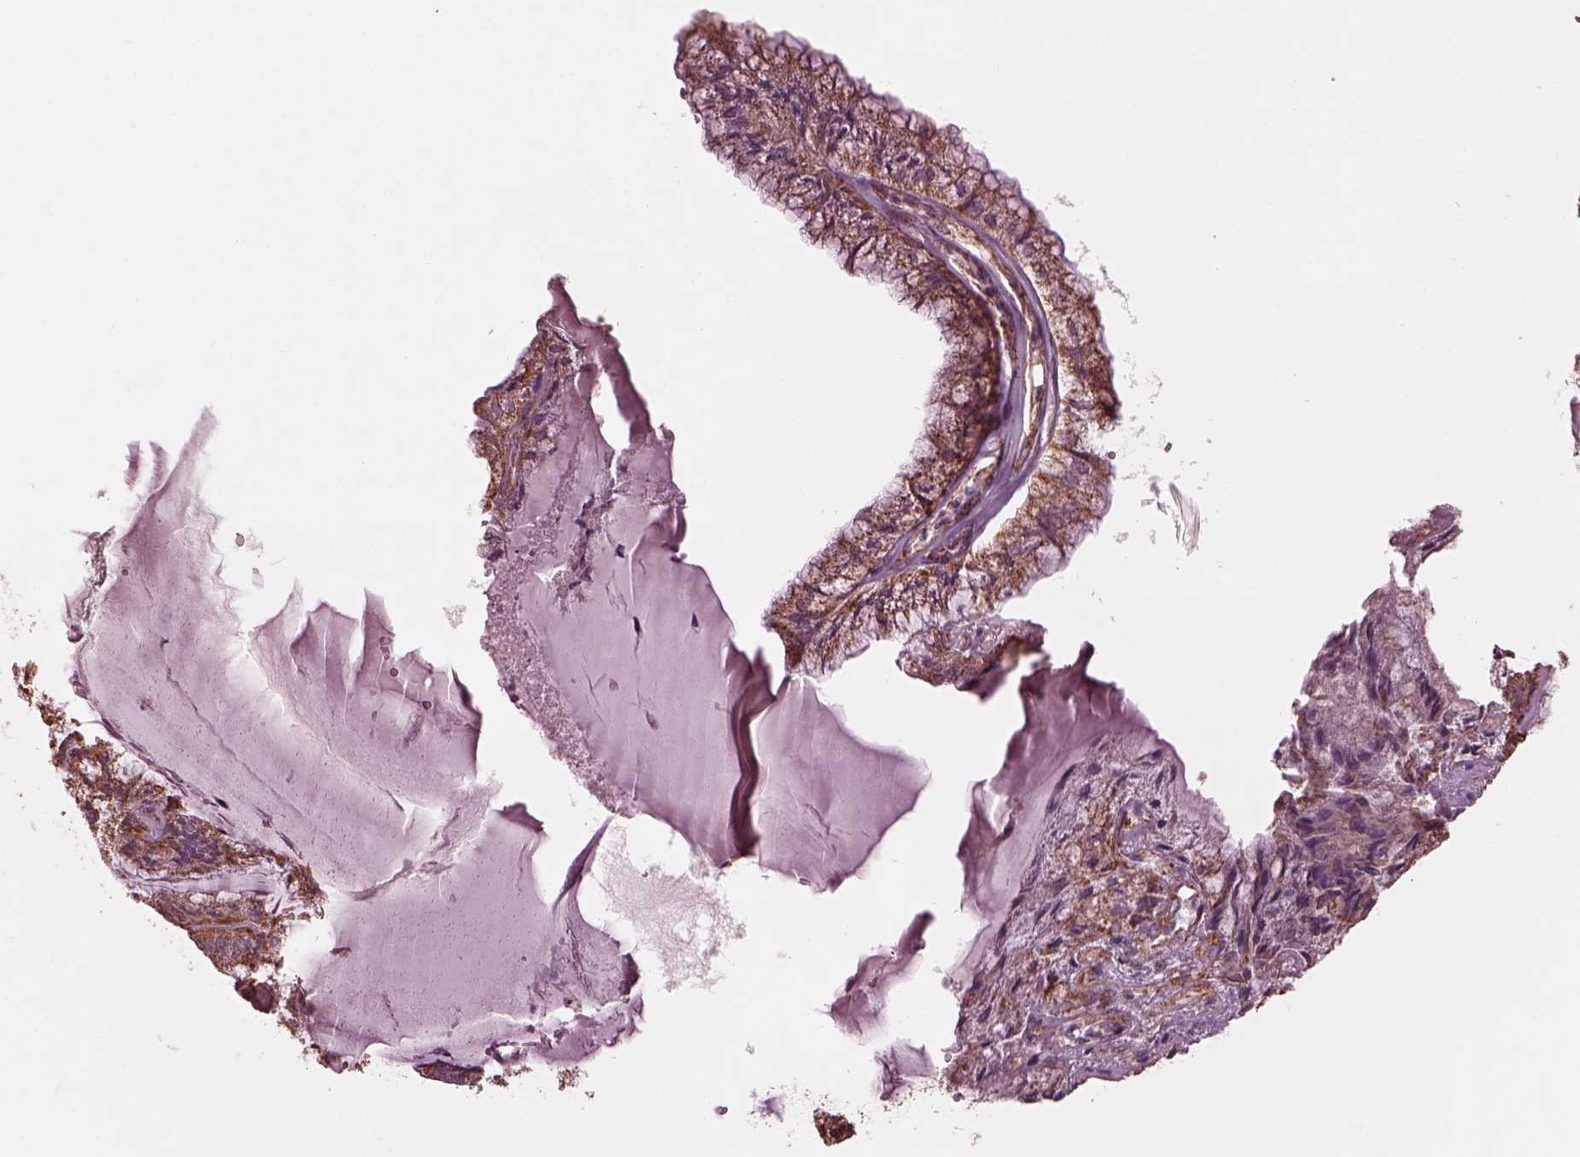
{"staining": {"intensity": "strong", "quantity": "25%-75%", "location": "cytoplasmic/membranous"}, "tissue": "endometrial cancer", "cell_type": "Tumor cells", "image_type": "cancer", "snomed": [{"axis": "morphology", "description": "Carcinoma, NOS"}, {"axis": "topography", "description": "Endometrium"}], "caption": "Tumor cells exhibit strong cytoplasmic/membranous expression in about 25%-75% of cells in carcinoma (endometrial).", "gene": "NDUFB10", "patient": {"sex": "female", "age": 62}}